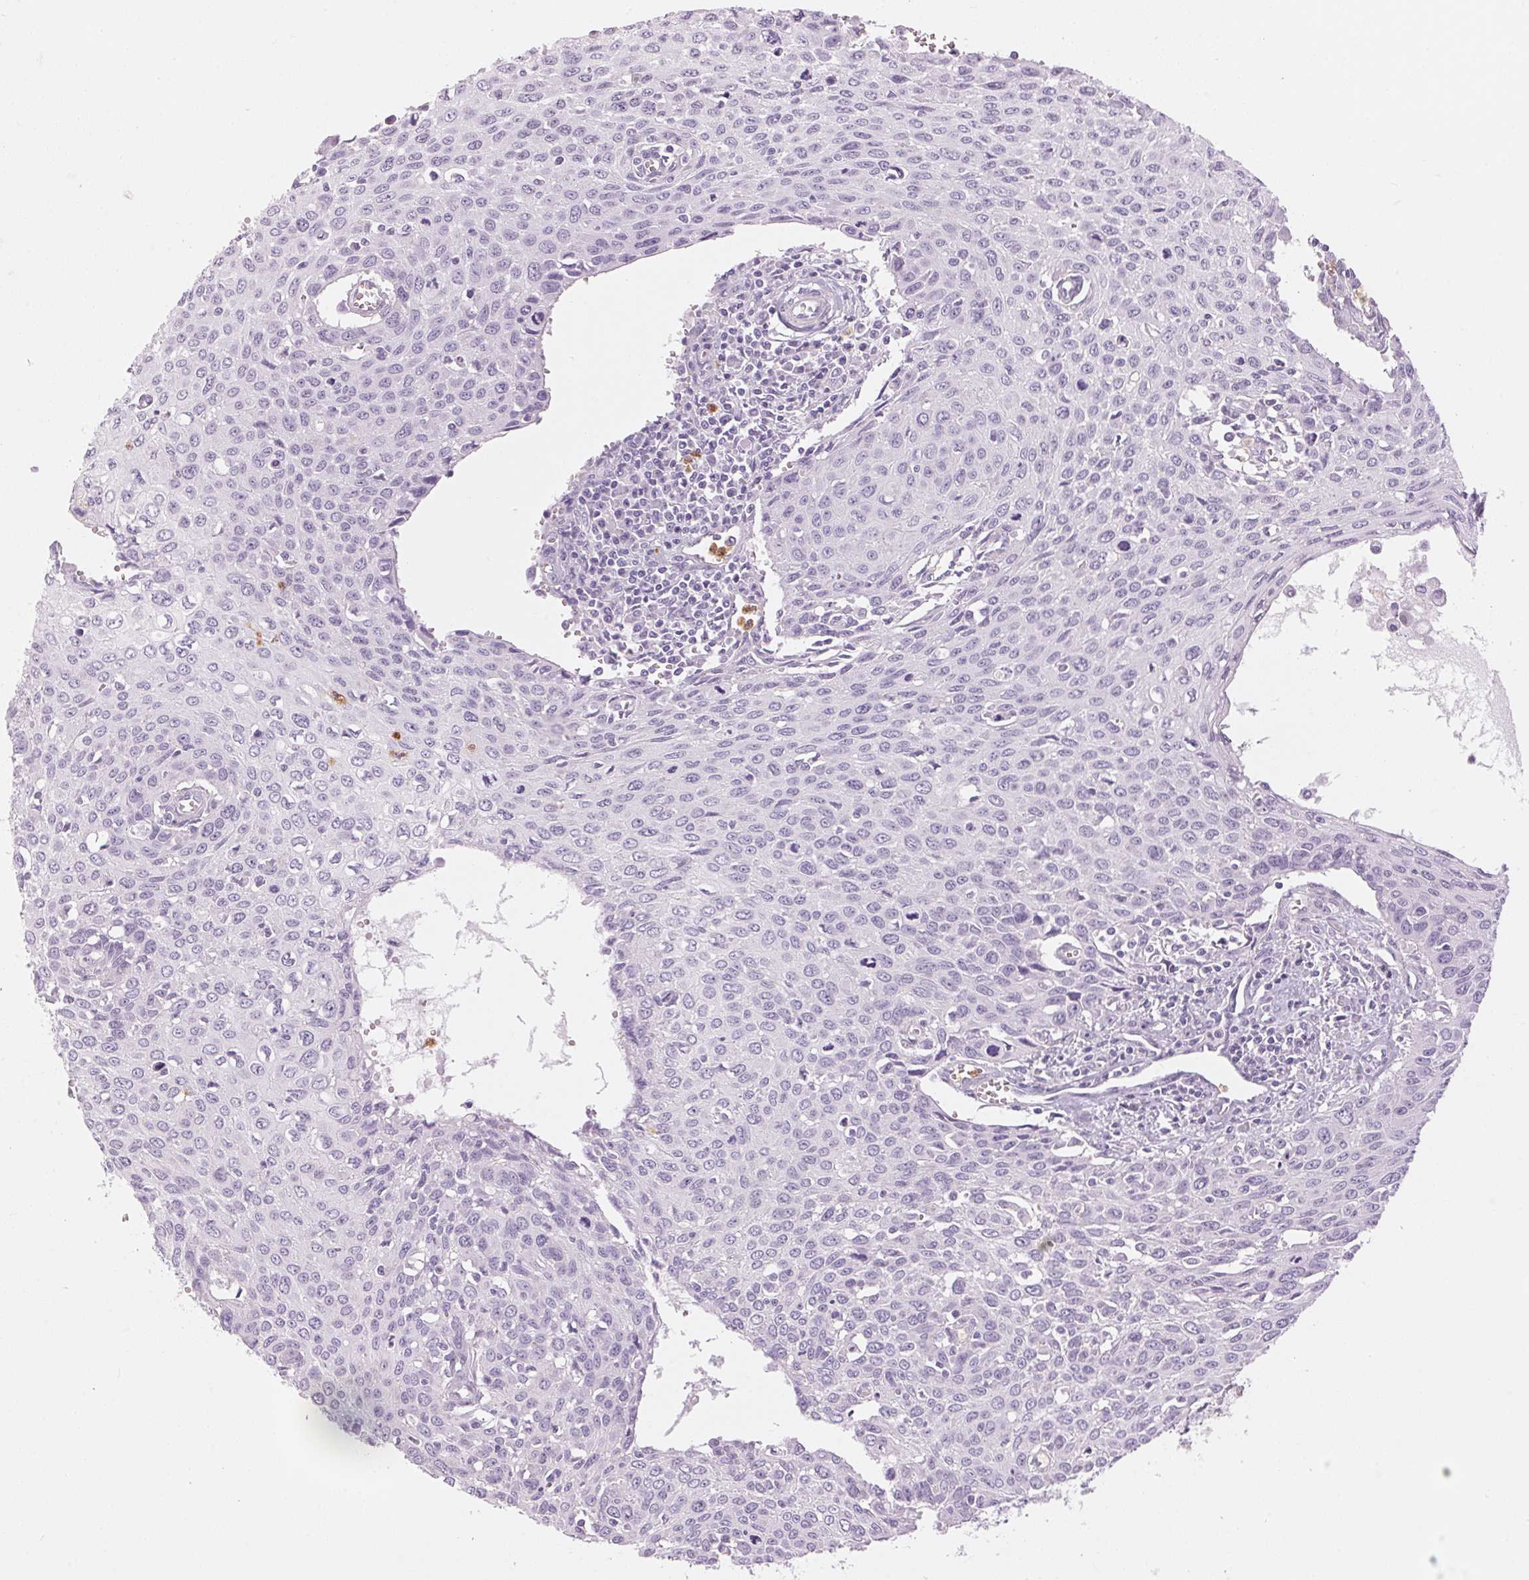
{"staining": {"intensity": "negative", "quantity": "none", "location": "none"}, "tissue": "cervical cancer", "cell_type": "Tumor cells", "image_type": "cancer", "snomed": [{"axis": "morphology", "description": "Squamous cell carcinoma, NOS"}, {"axis": "topography", "description": "Cervix"}], "caption": "An image of cervical squamous cell carcinoma stained for a protein reveals no brown staining in tumor cells.", "gene": "KLK7", "patient": {"sex": "female", "age": 38}}